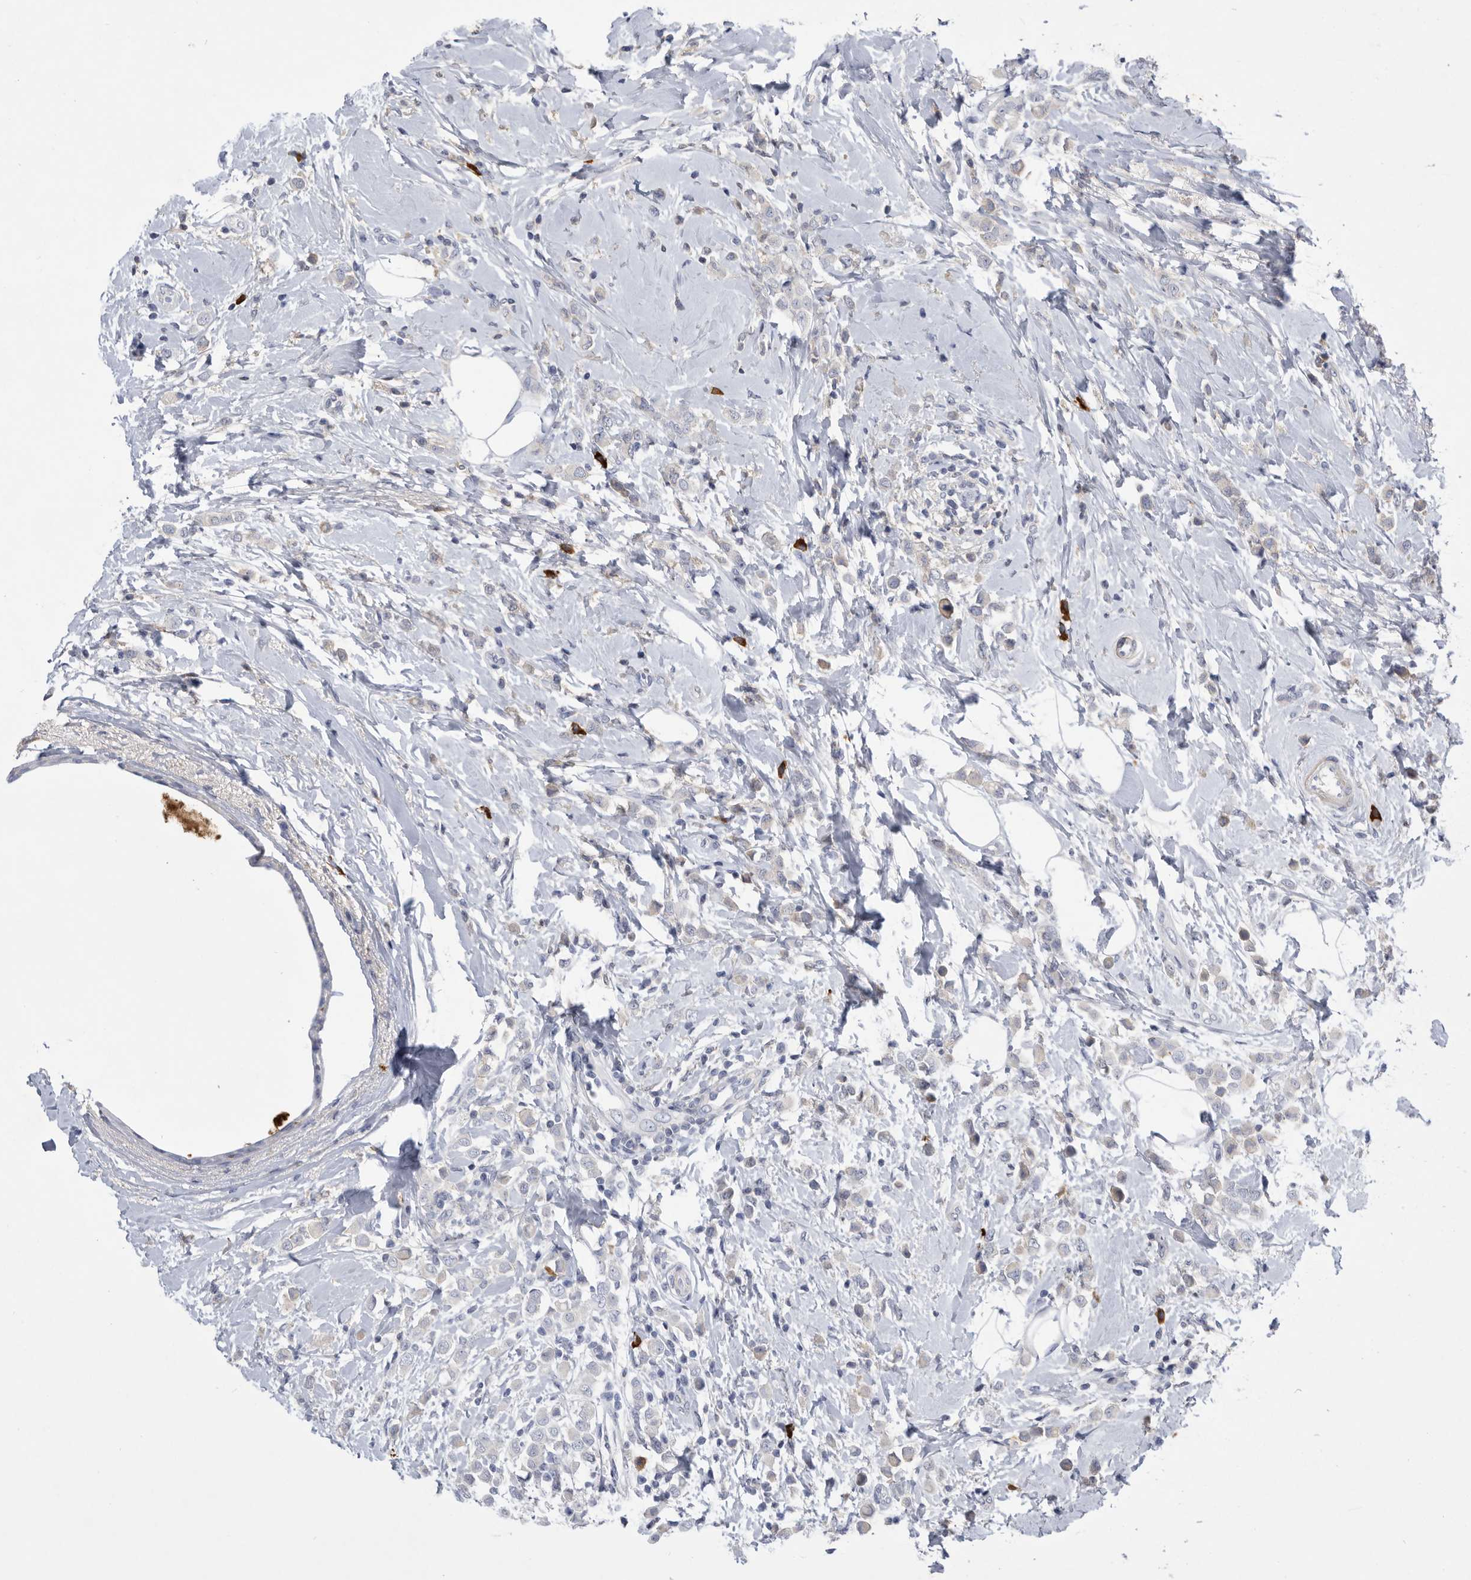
{"staining": {"intensity": "negative", "quantity": "none", "location": "none"}, "tissue": "breast cancer", "cell_type": "Tumor cells", "image_type": "cancer", "snomed": [{"axis": "morphology", "description": "Lobular carcinoma"}, {"axis": "topography", "description": "Breast"}], "caption": "There is no significant staining in tumor cells of breast cancer (lobular carcinoma). The staining is performed using DAB (3,3'-diaminobenzidine) brown chromogen with nuclei counter-stained in using hematoxylin.", "gene": "BTBD6", "patient": {"sex": "female", "age": 47}}